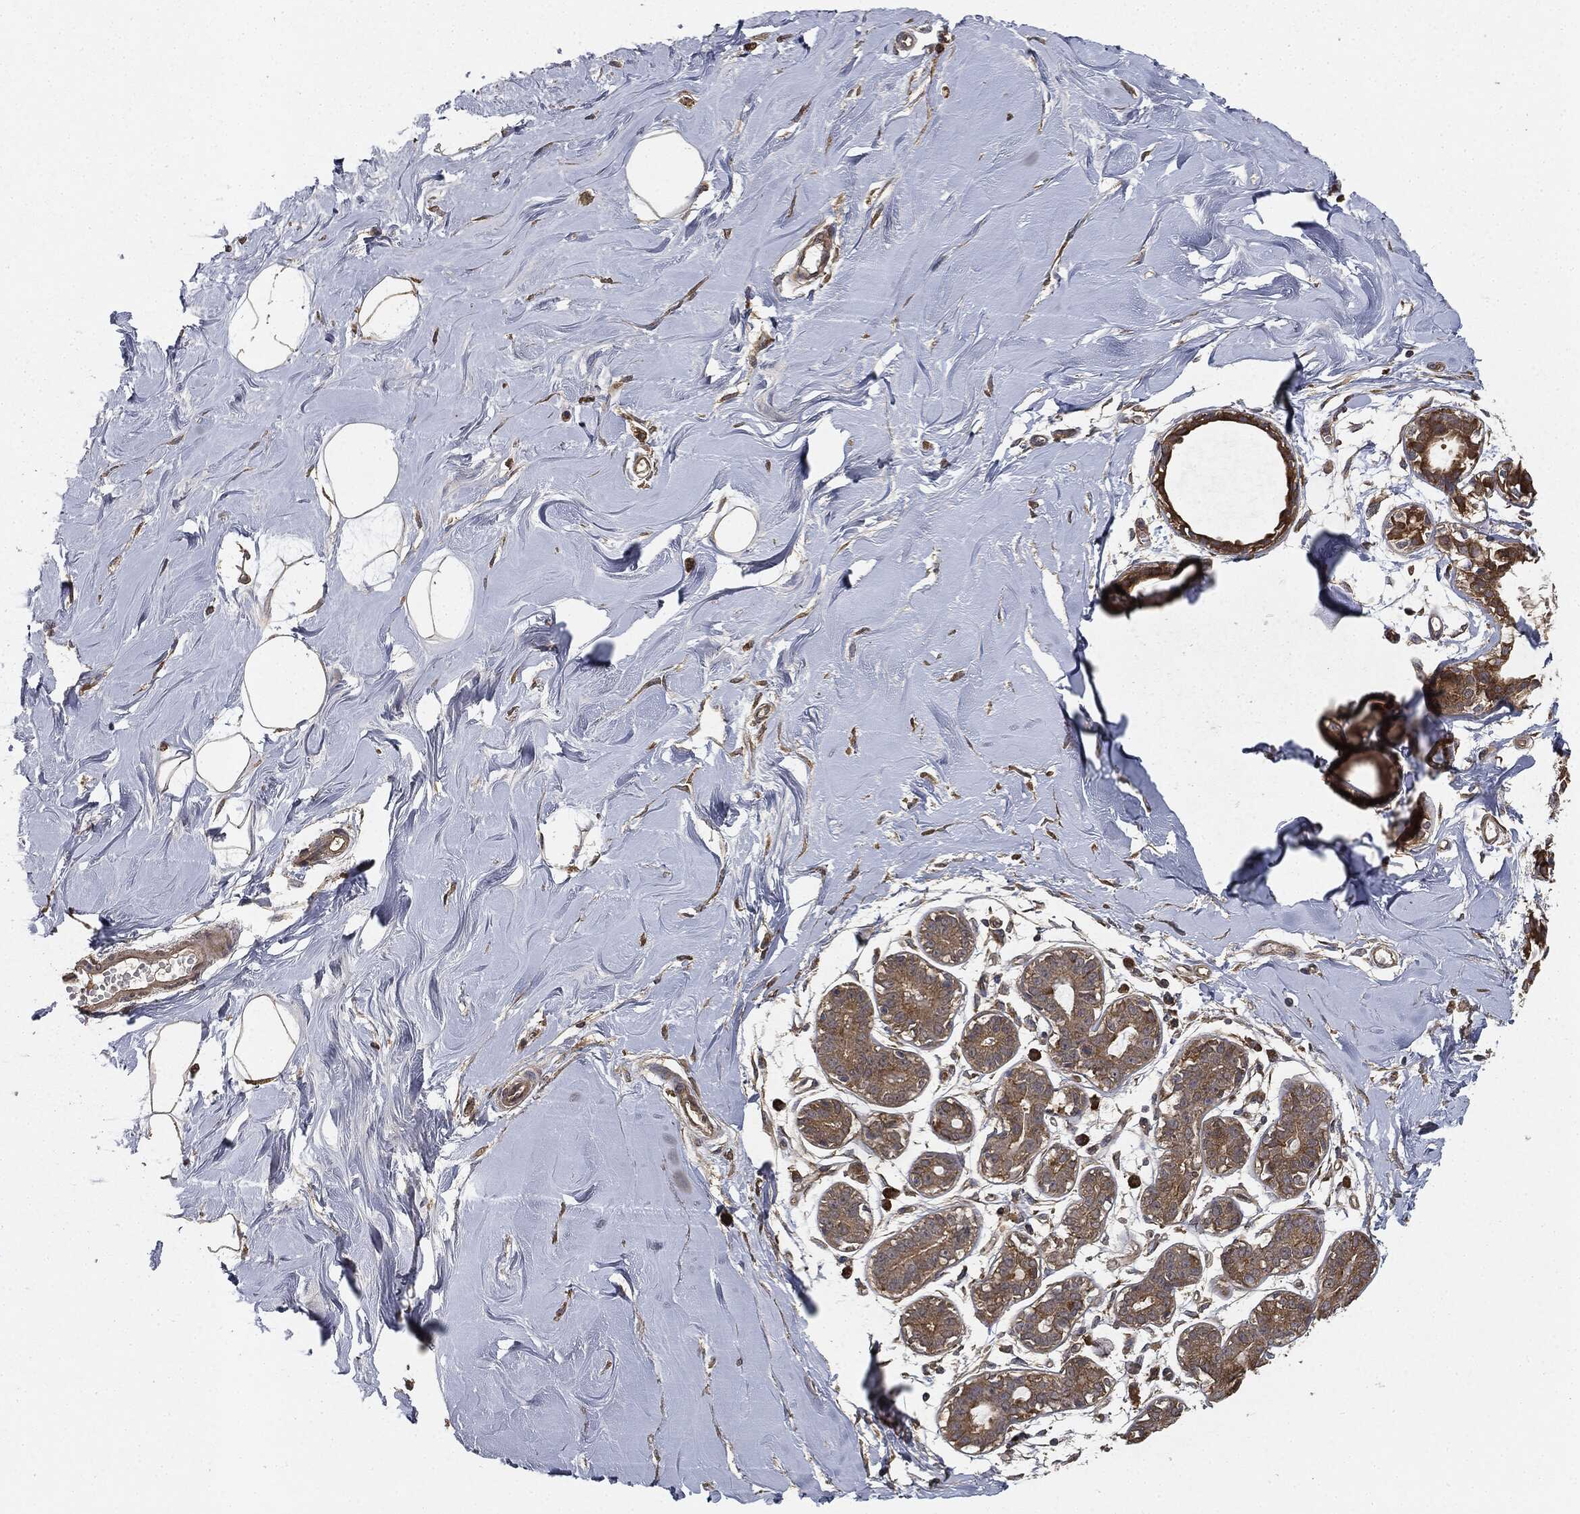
{"staining": {"intensity": "moderate", "quantity": ">75%", "location": "cytoplasmic/membranous"}, "tissue": "adipose tissue", "cell_type": "Adipocytes", "image_type": "normal", "snomed": [{"axis": "morphology", "description": "Normal tissue, NOS"}, {"axis": "topography", "description": "Breast"}], "caption": "A high-resolution image shows IHC staining of benign adipose tissue, which exhibits moderate cytoplasmic/membranous expression in approximately >75% of adipocytes.", "gene": "MIER2", "patient": {"sex": "female", "age": 49}}